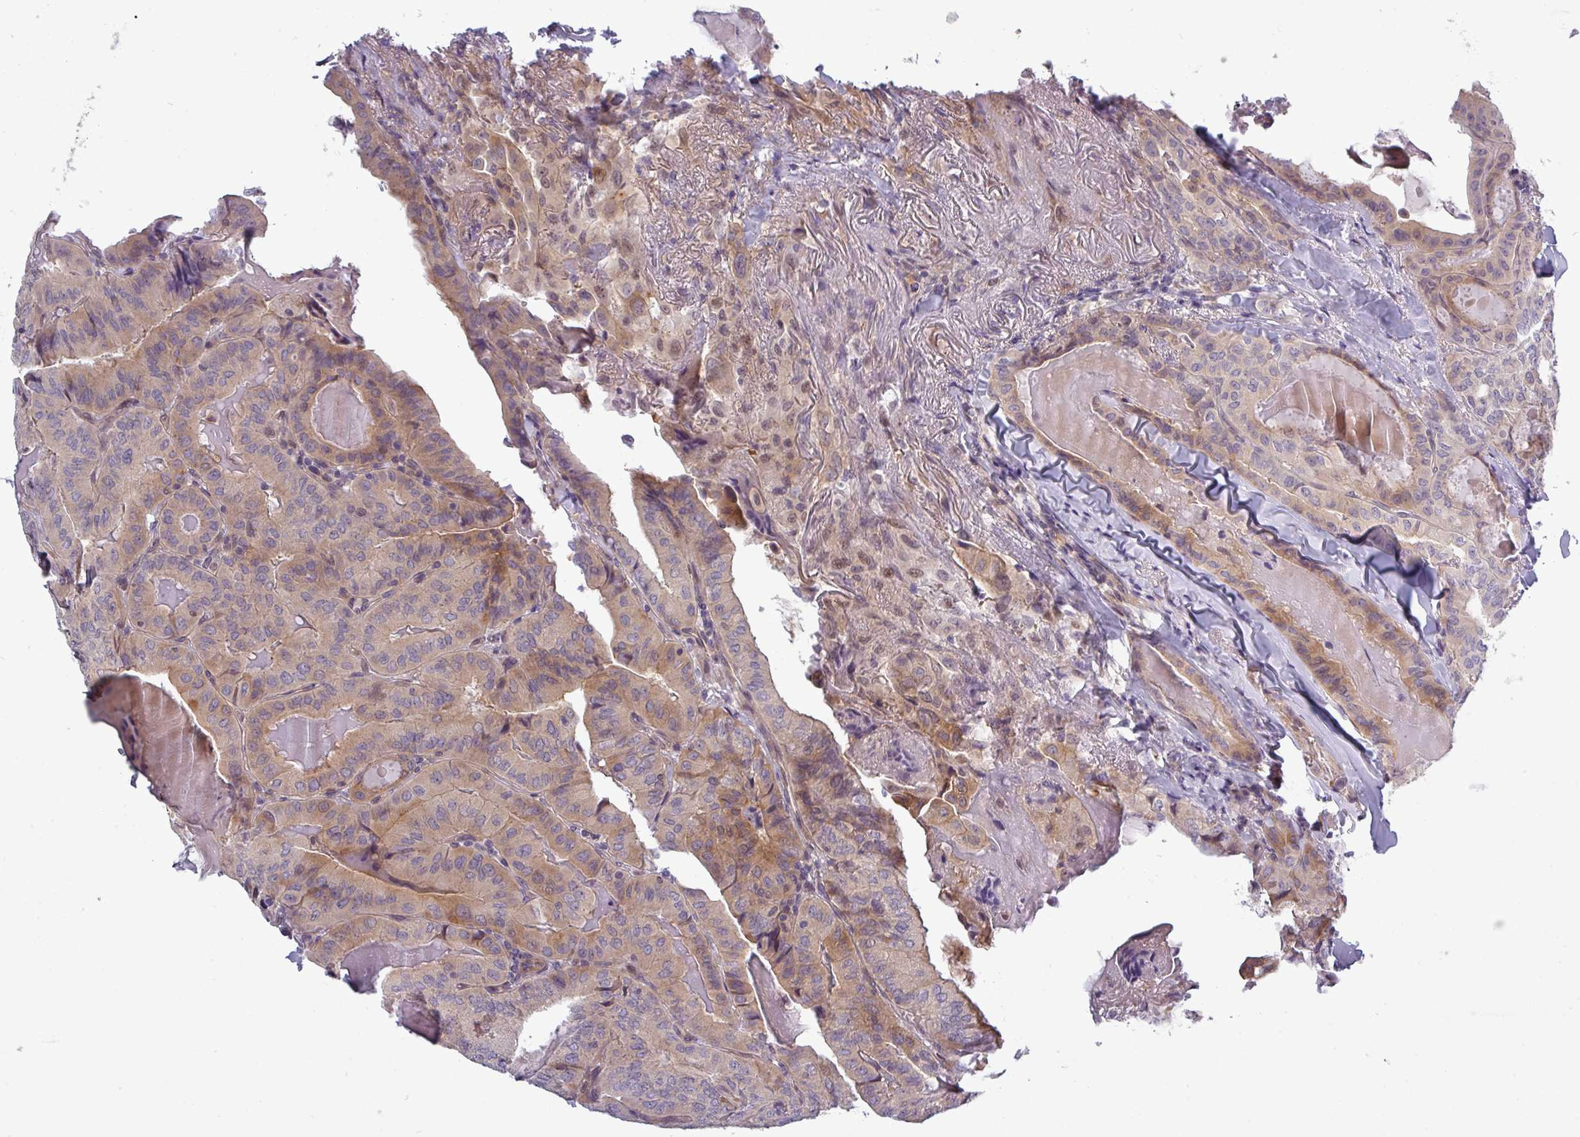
{"staining": {"intensity": "moderate", "quantity": ">75%", "location": "cytoplasmic/membranous,nuclear"}, "tissue": "thyroid cancer", "cell_type": "Tumor cells", "image_type": "cancer", "snomed": [{"axis": "morphology", "description": "Papillary adenocarcinoma, NOS"}, {"axis": "topography", "description": "Thyroid gland"}], "caption": "IHC of thyroid papillary adenocarcinoma demonstrates medium levels of moderate cytoplasmic/membranous and nuclear staining in approximately >75% of tumor cells. (Stains: DAB in brown, nuclei in blue, Microscopy: brightfield microscopy at high magnification).", "gene": "PRAMEF12", "patient": {"sex": "female", "age": 68}}